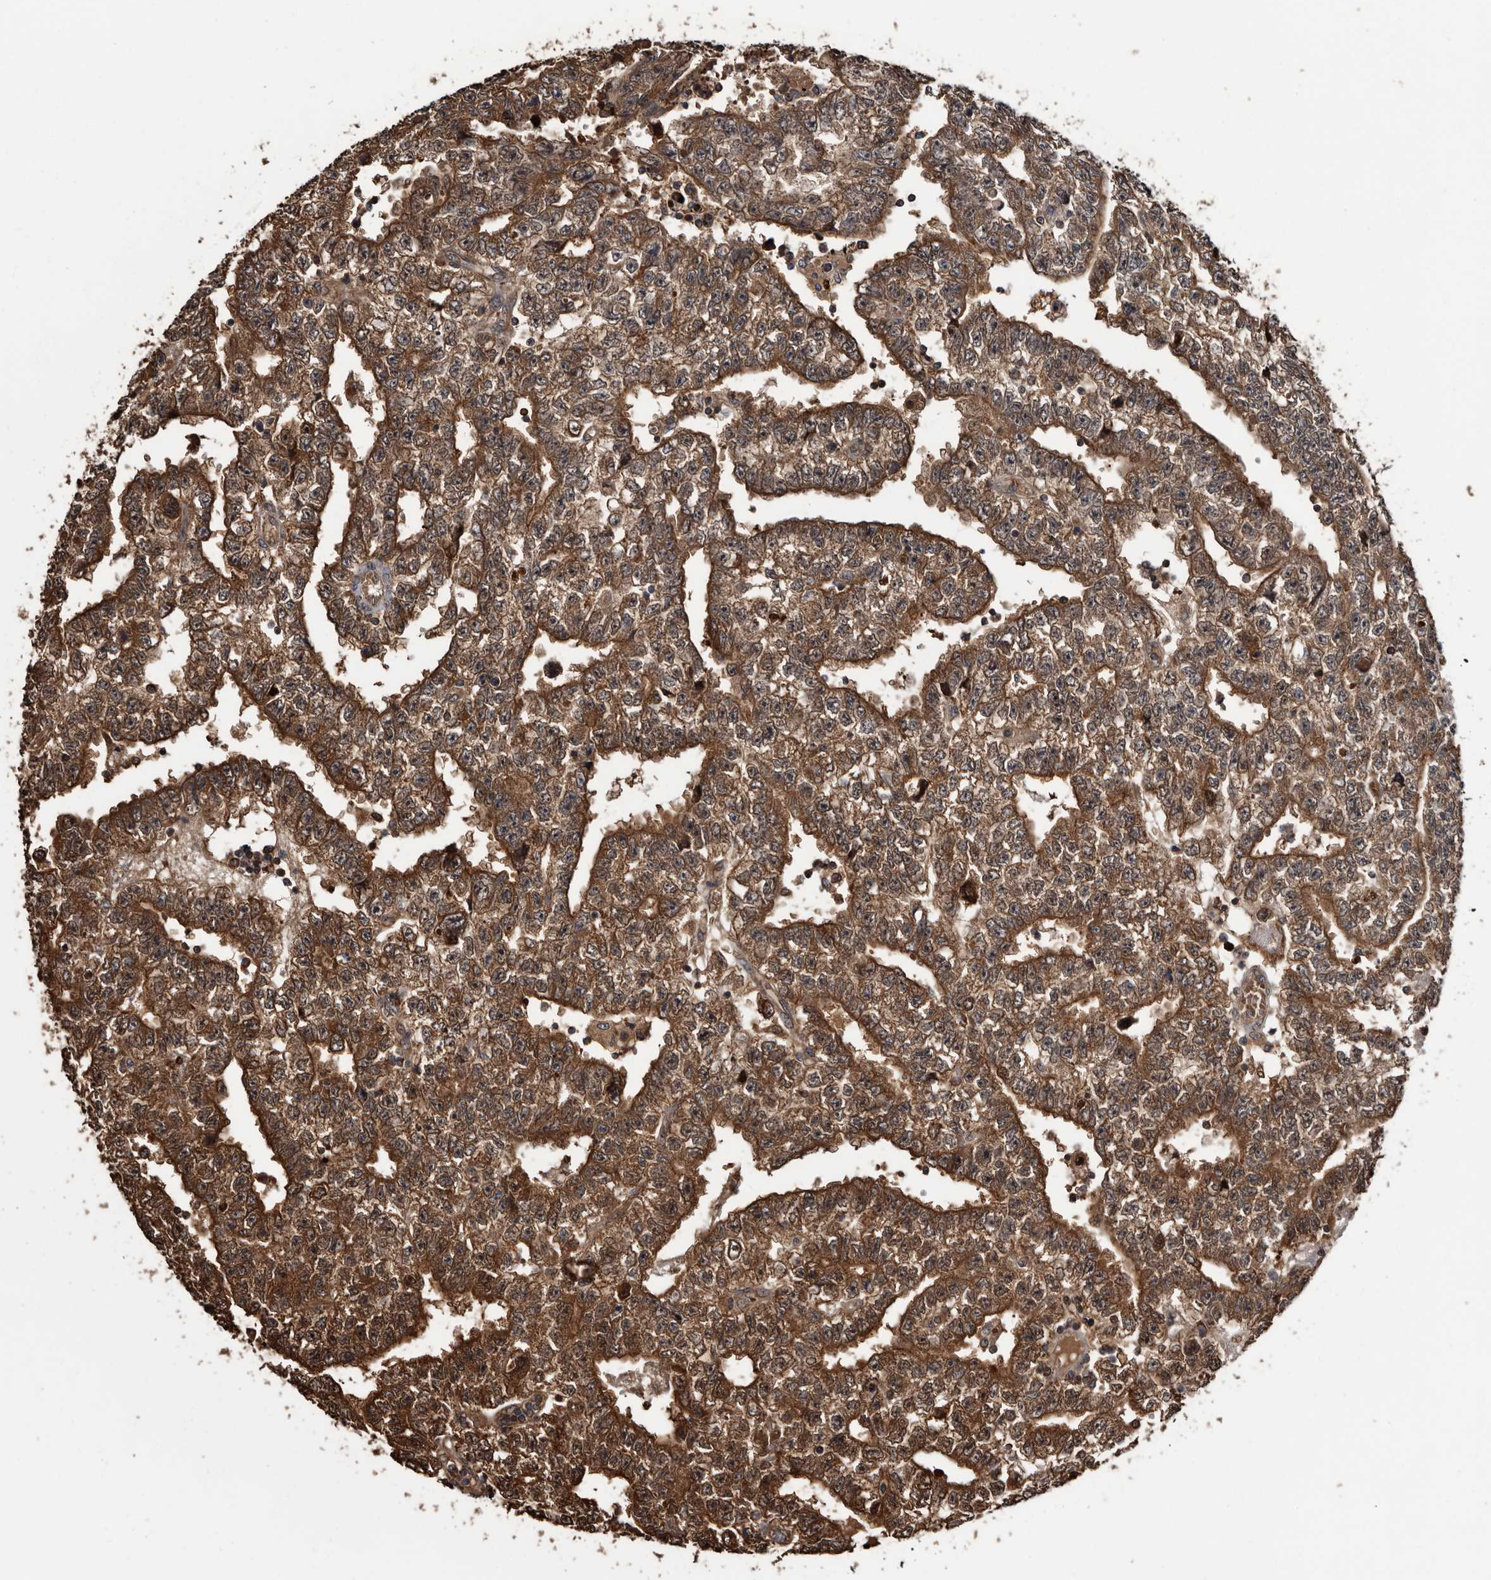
{"staining": {"intensity": "strong", "quantity": ">75%", "location": "cytoplasmic/membranous"}, "tissue": "testis cancer", "cell_type": "Tumor cells", "image_type": "cancer", "snomed": [{"axis": "morphology", "description": "Carcinoma, Embryonal, NOS"}, {"axis": "topography", "description": "Testis"}], "caption": "Immunohistochemistry histopathology image of neoplastic tissue: testis cancer stained using immunohistochemistry exhibits high levels of strong protein expression localized specifically in the cytoplasmic/membranous of tumor cells, appearing as a cytoplasmic/membranous brown color.", "gene": "TTI2", "patient": {"sex": "male", "age": 25}}